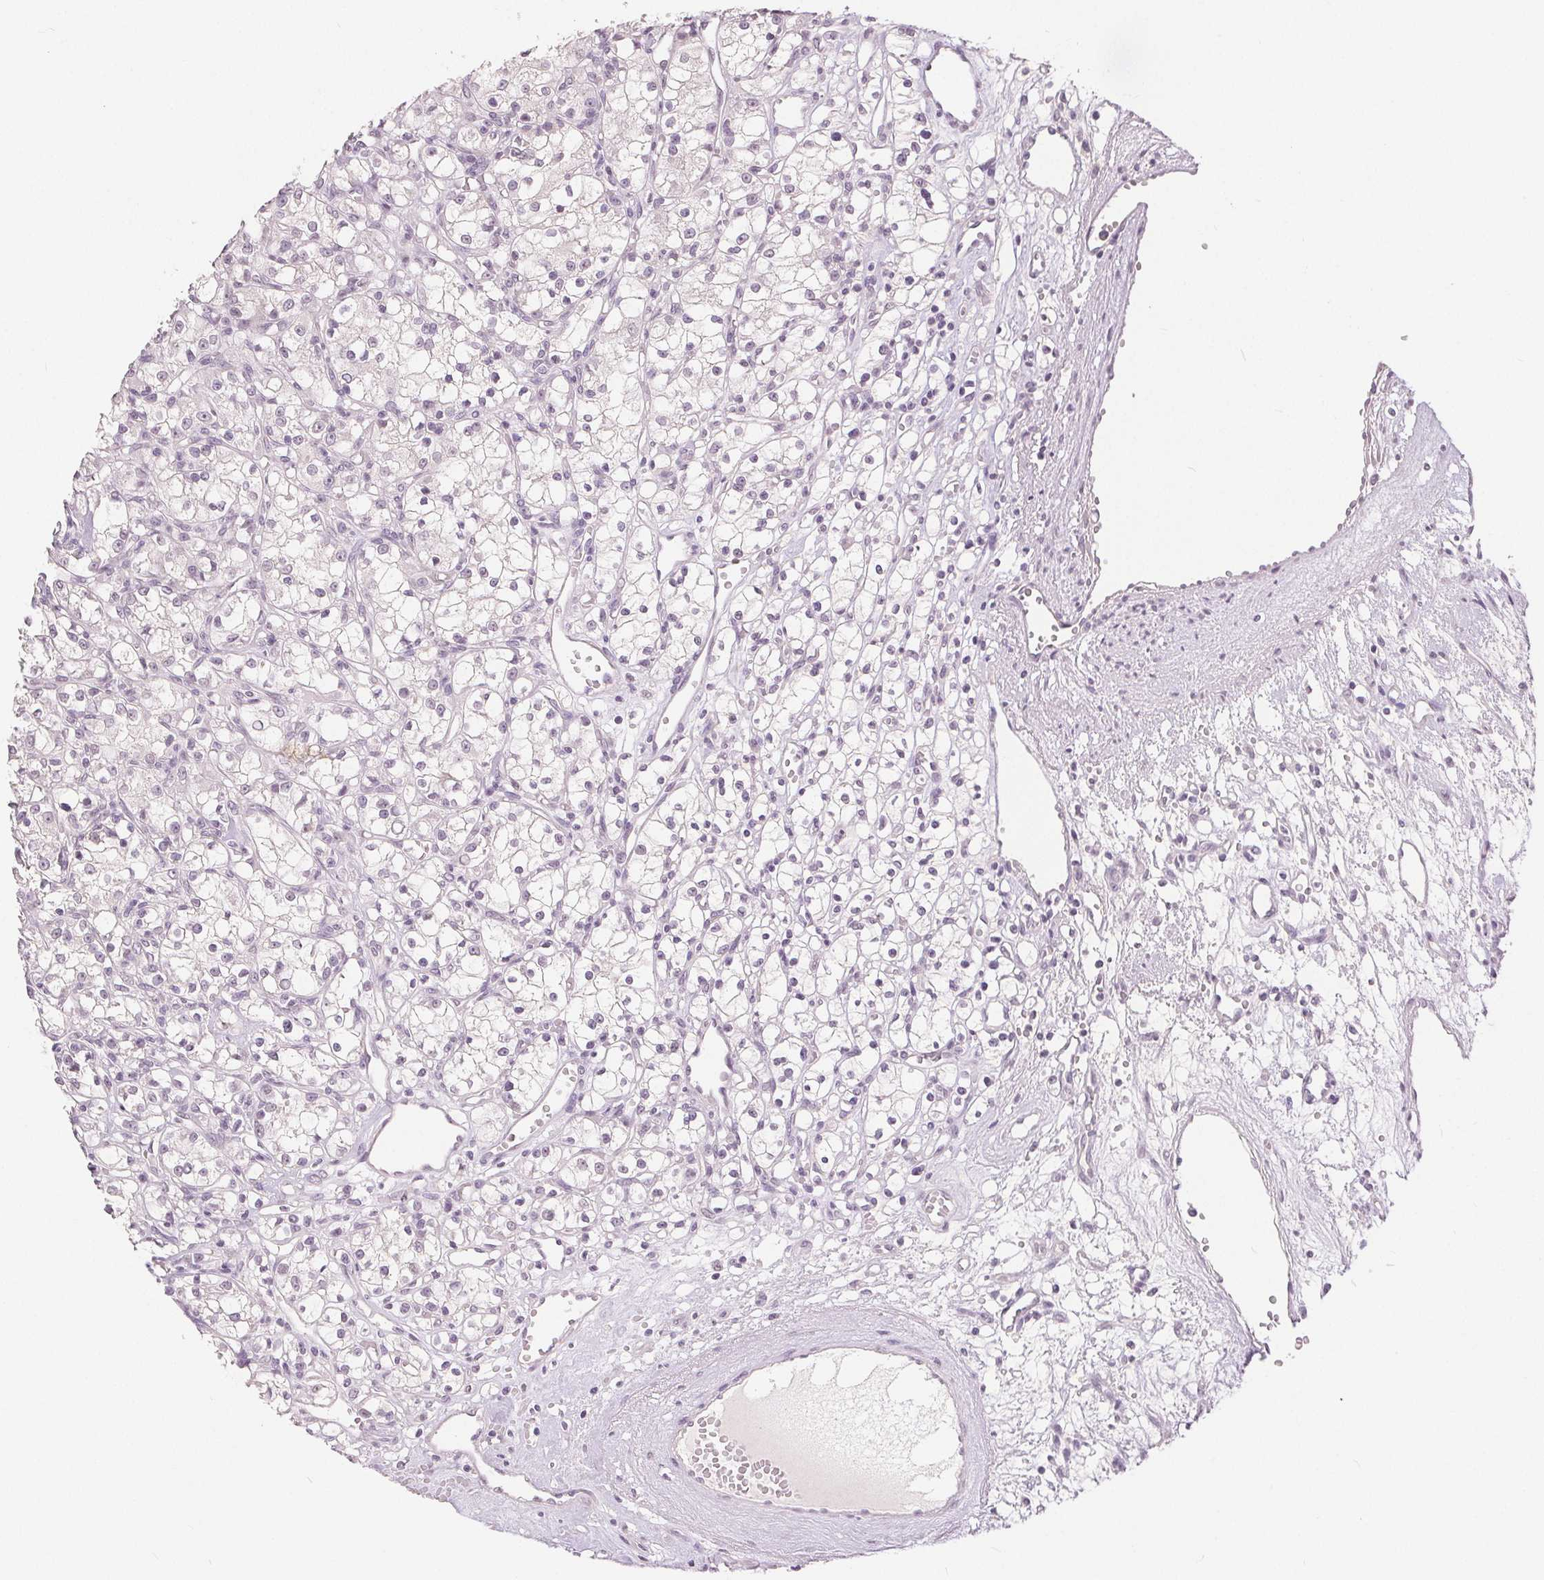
{"staining": {"intensity": "negative", "quantity": "none", "location": "none"}, "tissue": "renal cancer", "cell_type": "Tumor cells", "image_type": "cancer", "snomed": [{"axis": "morphology", "description": "Adenocarcinoma, NOS"}, {"axis": "topography", "description": "Kidney"}], "caption": "Photomicrograph shows no protein positivity in tumor cells of renal cancer (adenocarcinoma) tissue.", "gene": "SLC27A5", "patient": {"sex": "female", "age": 59}}